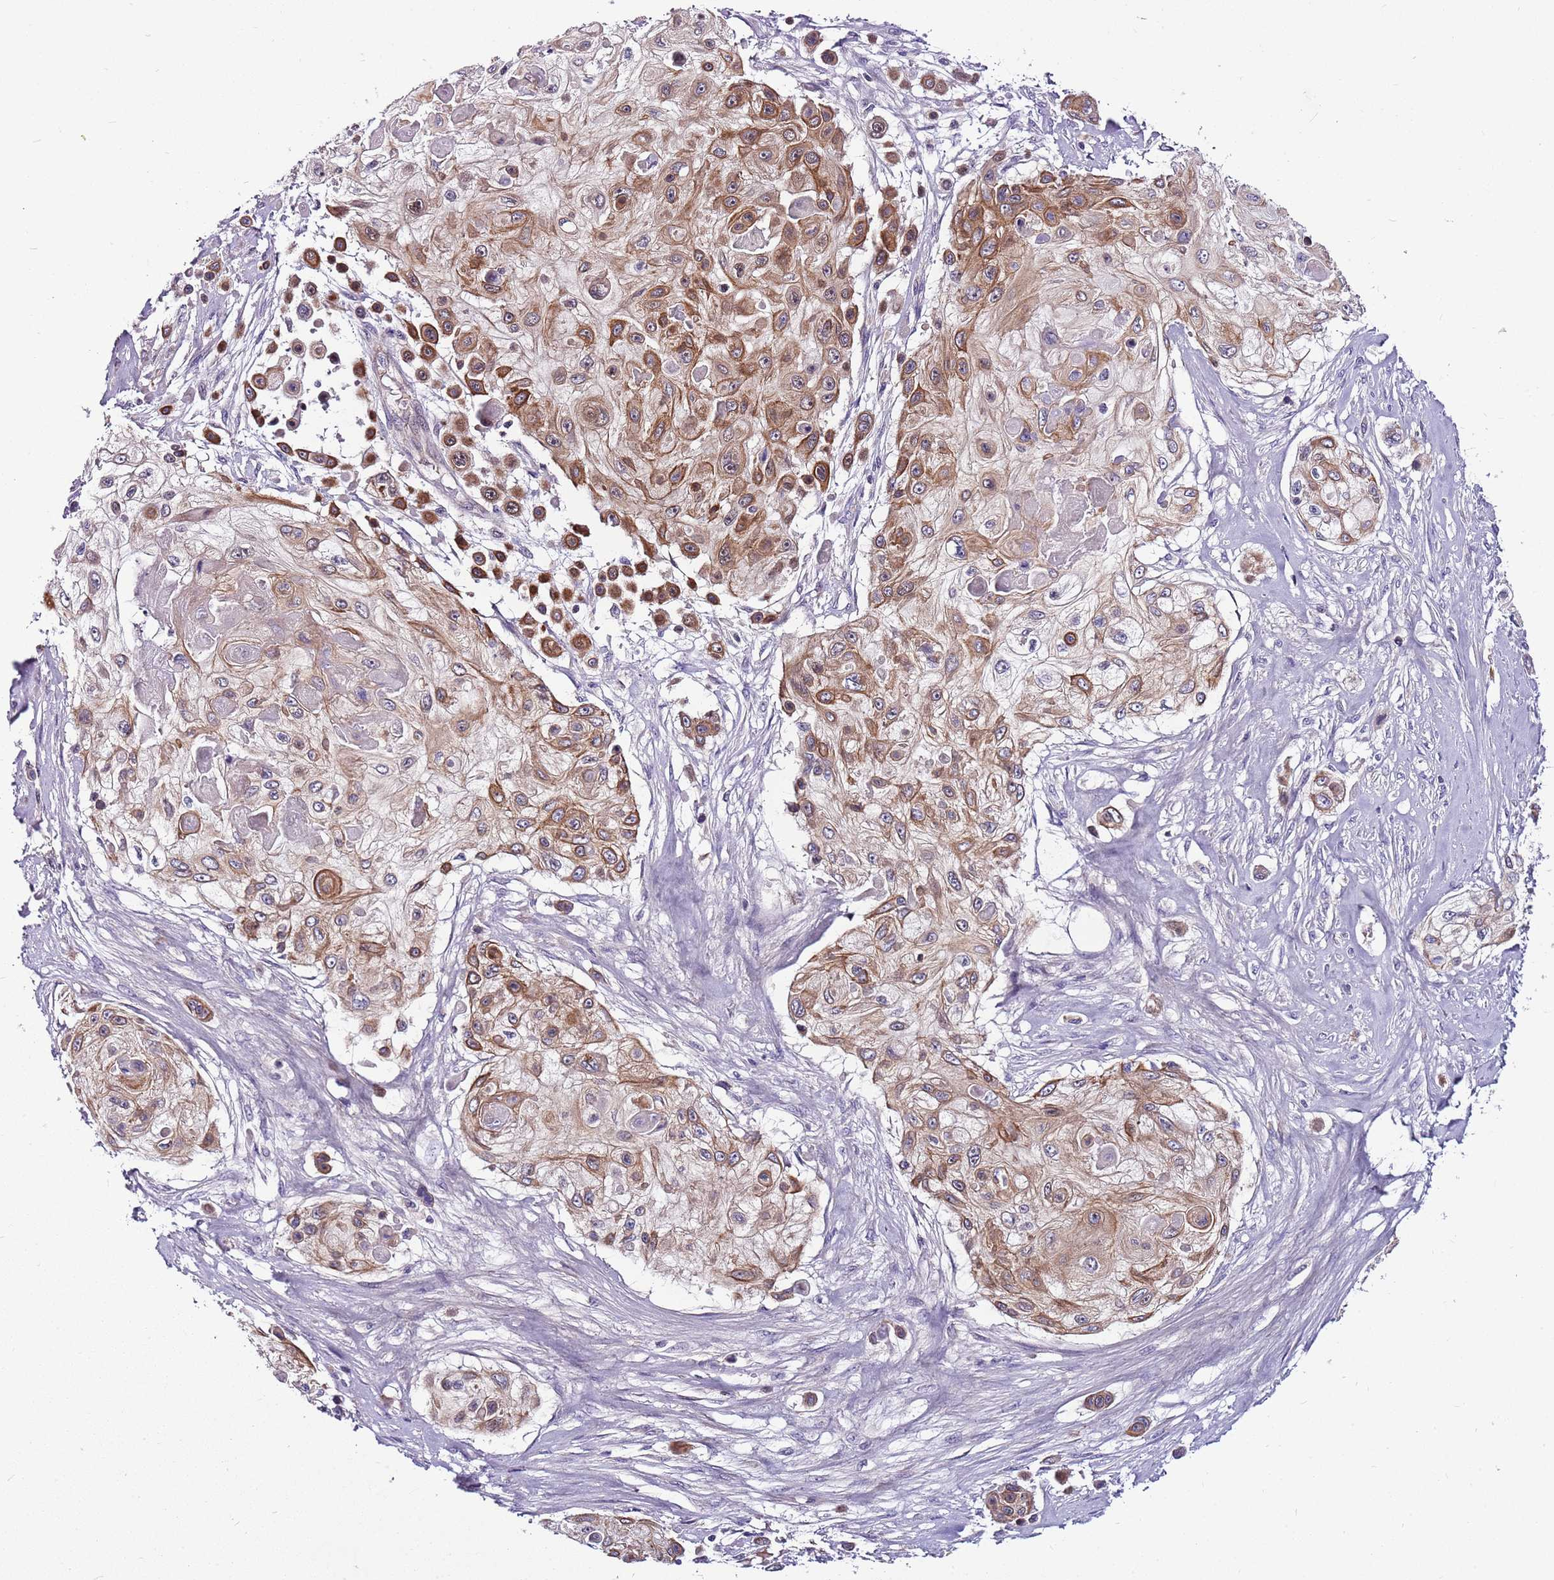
{"staining": {"intensity": "moderate", "quantity": ">75%", "location": "cytoplasmic/membranous,nuclear"}, "tissue": "skin cancer", "cell_type": "Tumor cells", "image_type": "cancer", "snomed": [{"axis": "morphology", "description": "Squamous cell carcinoma, NOS"}, {"axis": "topography", "description": "Skin"}], "caption": "Human skin cancer (squamous cell carcinoma) stained for a protein (brown) demonstrates moderate cytoplasmic/membranous and nuclear positive positivity in approximately >75% of tumor cells.", "gene": "POLE3", "patient": {"sex": "male", "age": 67}}